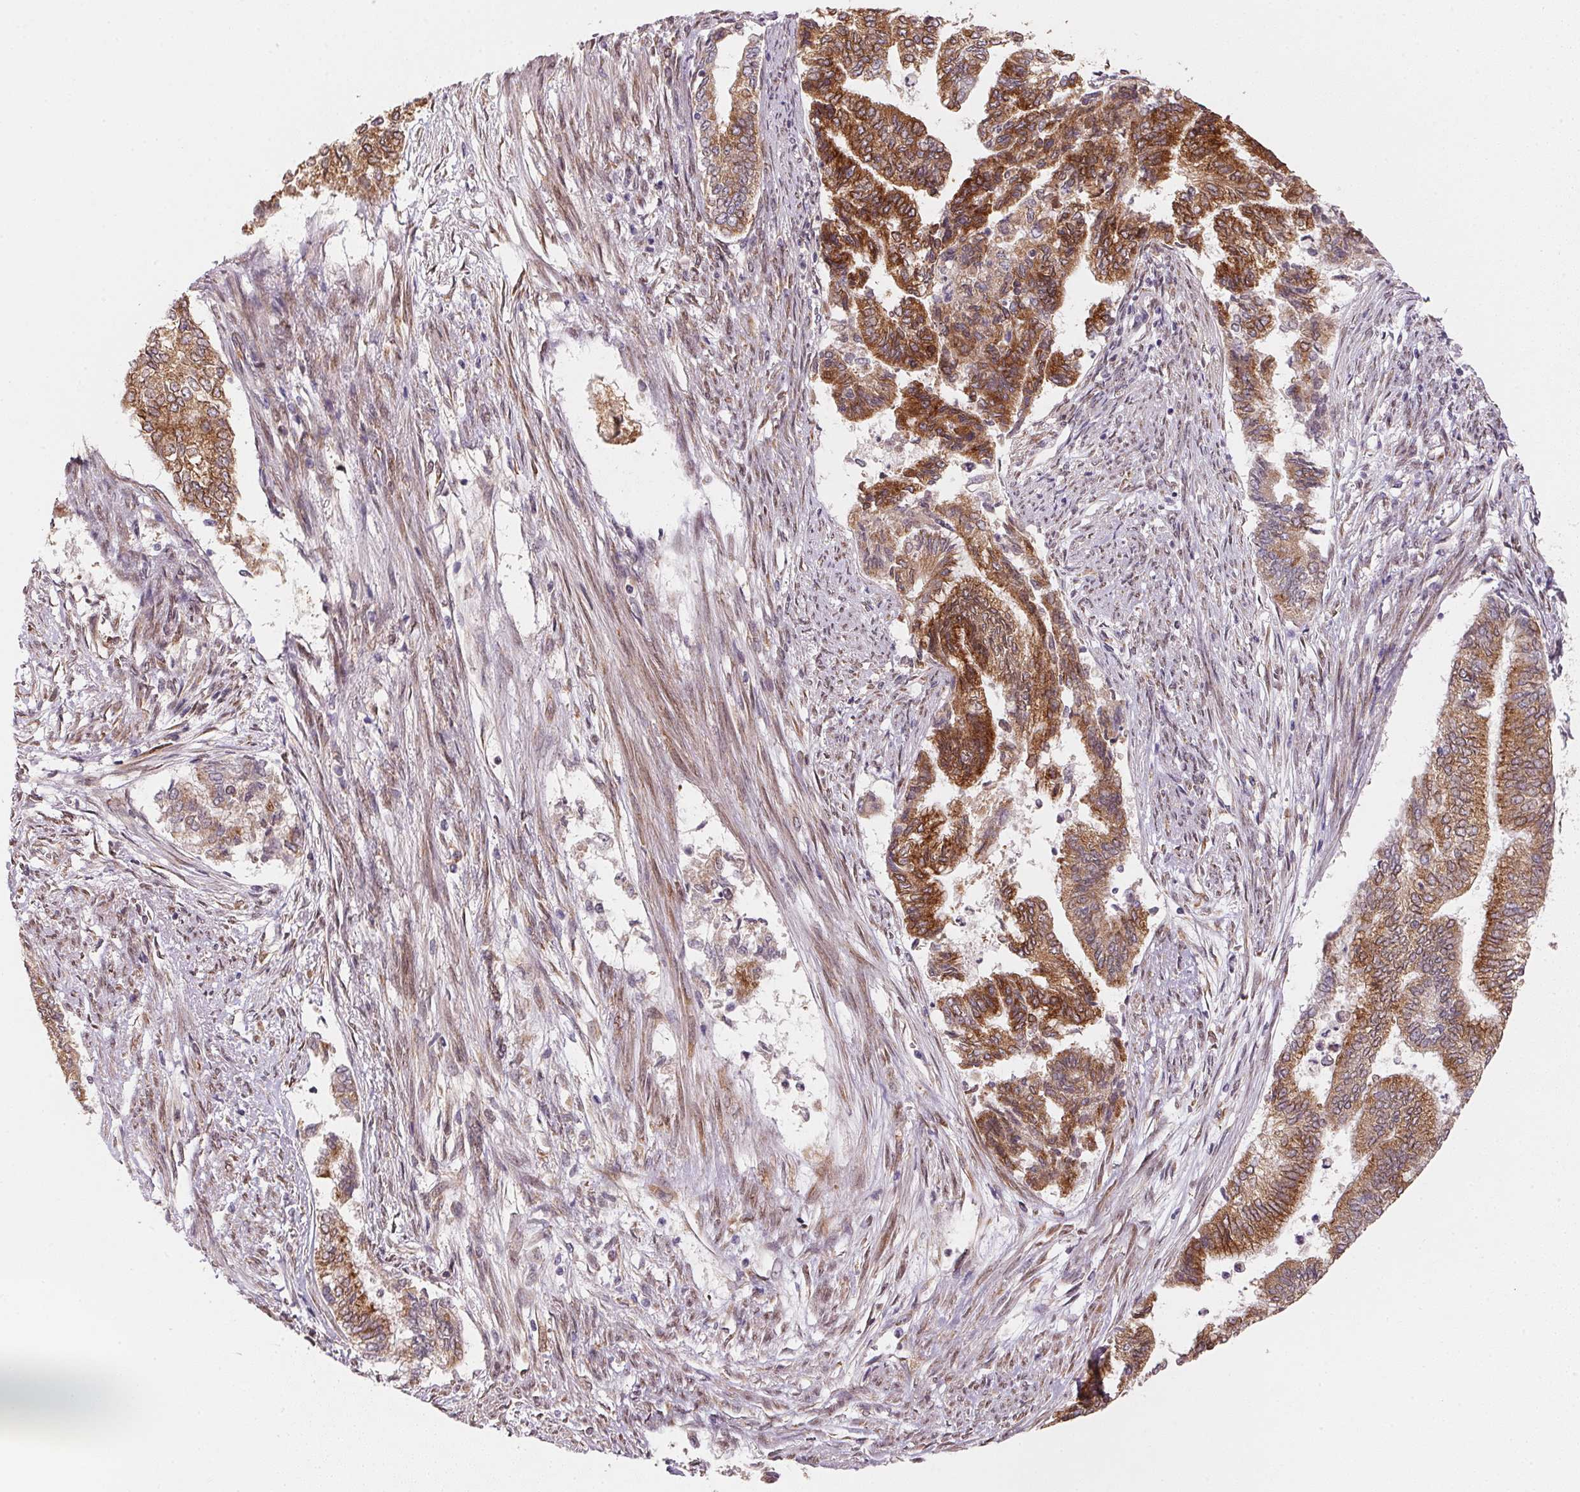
{"staining": {"intensity": "strong", "quantity": ">75%", "location": "cytoplasmic/membranous"}, "tissue": "endometrial cancer", "cell_type": "Tumor cells", "image_type": "cancer", "snomed": [{"axis": "morphology", "description": "Adenocarcinoma, NOS"}, {"axis": "topography", "description": "Endometrium"}], "caption": "Endometrial adenocarcinoma stained for a protein (brown) demonstrates strong cytoplasmic/membranous positive expression in about >75% of tumor cells.", "gene": "EI24", "patient": {"sex": "female", "age": 65}}